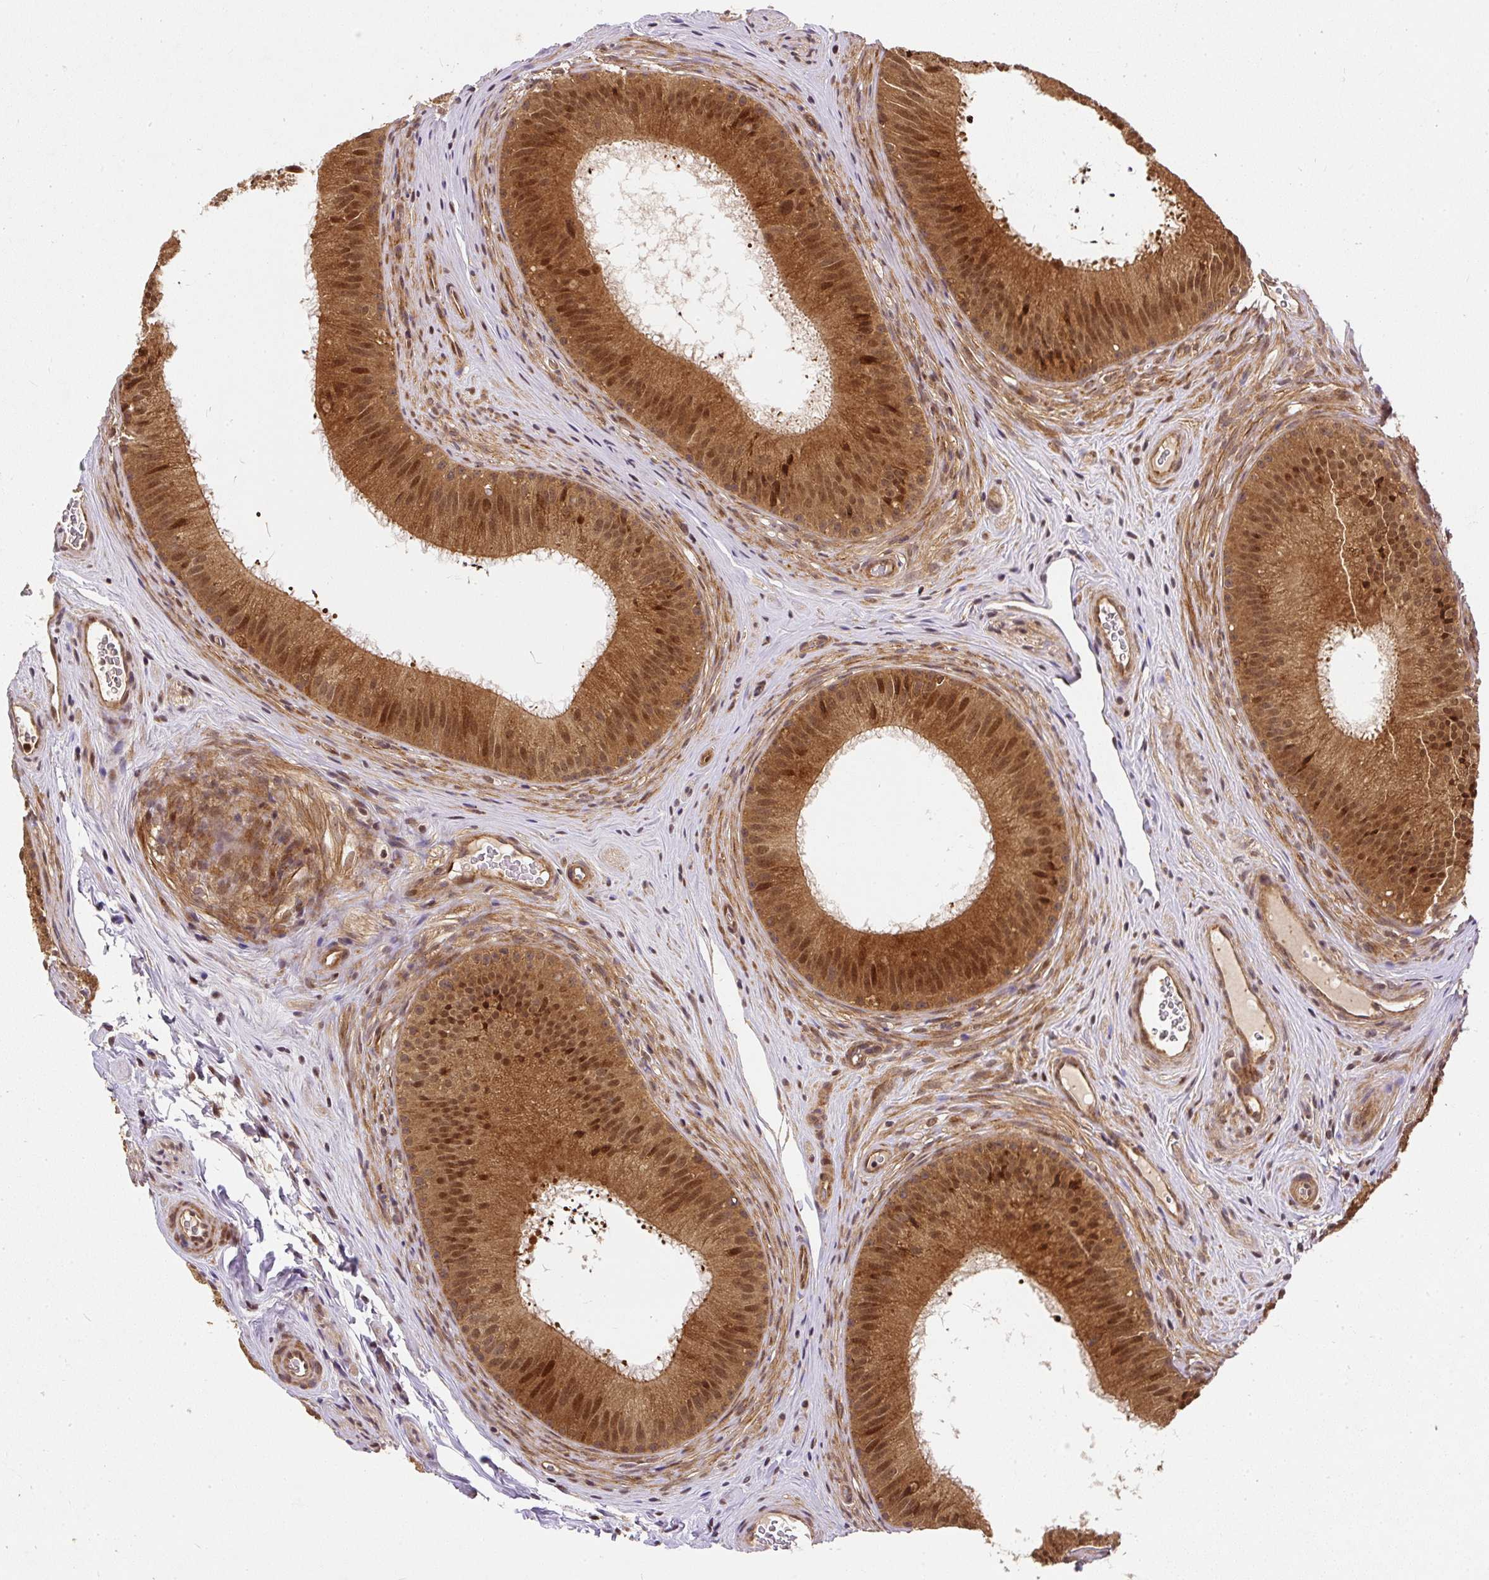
{"staining": {"intensity": "strong", "quantity": ">75%", "location": "cytoplasmic/membranous,nuclear"}, "tissue": "epididymis", "cell_type": "Glandular cells", "image_type": "normal", "snomed": [{"axis": "morphology", "description": "Normal tissue, NOS"}, {"axis": "topography", "description": "Epididymis"}], "caption": "Unremarkable epididymis was stained to show a protein in brown. There is high levels of strong cytoplasmic/membranous,nuclear expression in about >75% of glandular cells. (DAB IHC with brightfield microscopy, high magnification).", "gene": "PSMD1", "patient": {"sex": "male", "age": 24}}